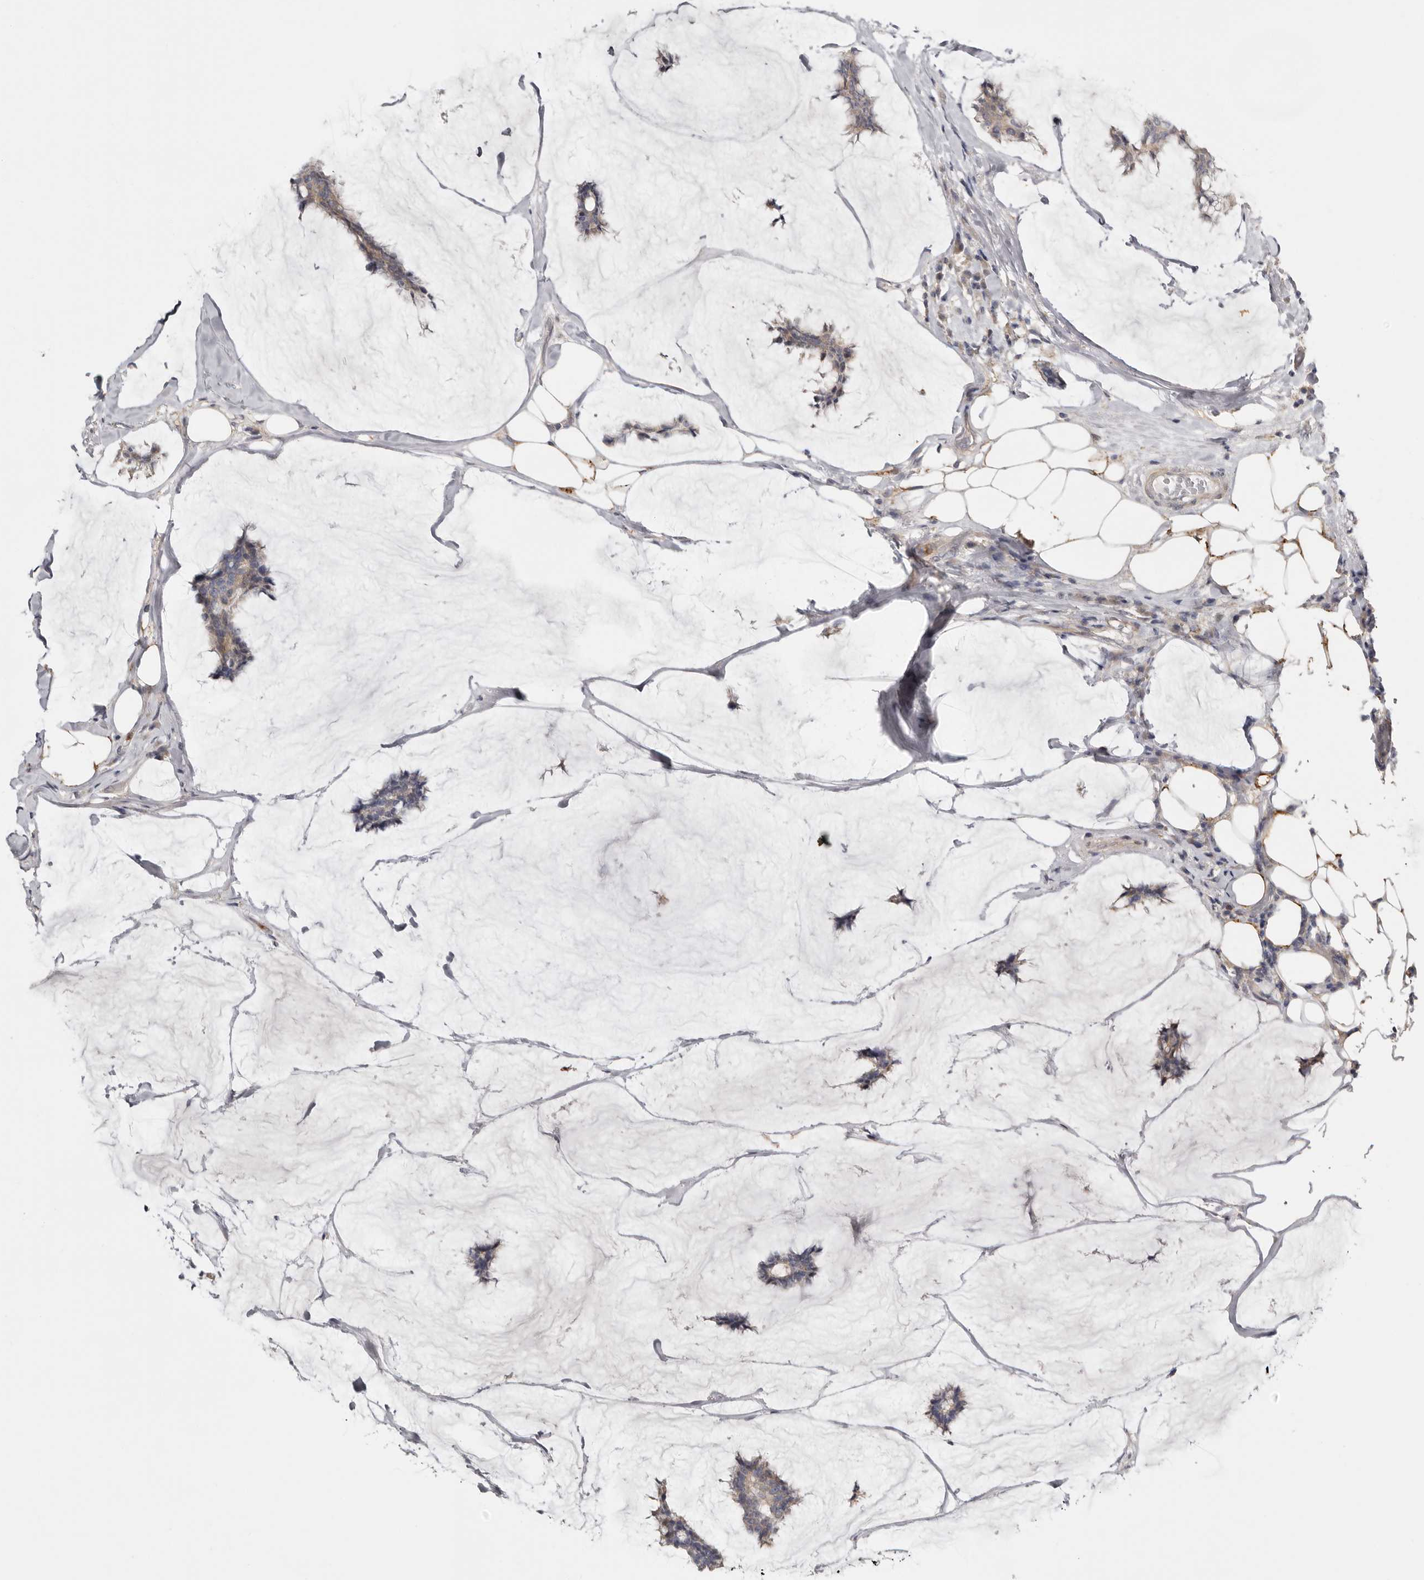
{"staining": {"intensity": "weak", "quantity": "25%-75%", "location": "cytoplasmic/membranous"}, "tissue": "breast cancer", "cell_type": "Tumor cells", "image_type": "cancer", "snomed": [{"axis": "morphology", "description": "Duct carcinoma"}, {"axis": "topography", "description": "Breast"}], "caption": "This image demonstrates immunohistochemistry staining of human breast intraductal carcinoma, with low weak cytoplasmic/membranous positivity in approximately 25%-75% of tumor cells.", "gene": "MSRB2", "patient": {"sex": "female", "age": 93}}